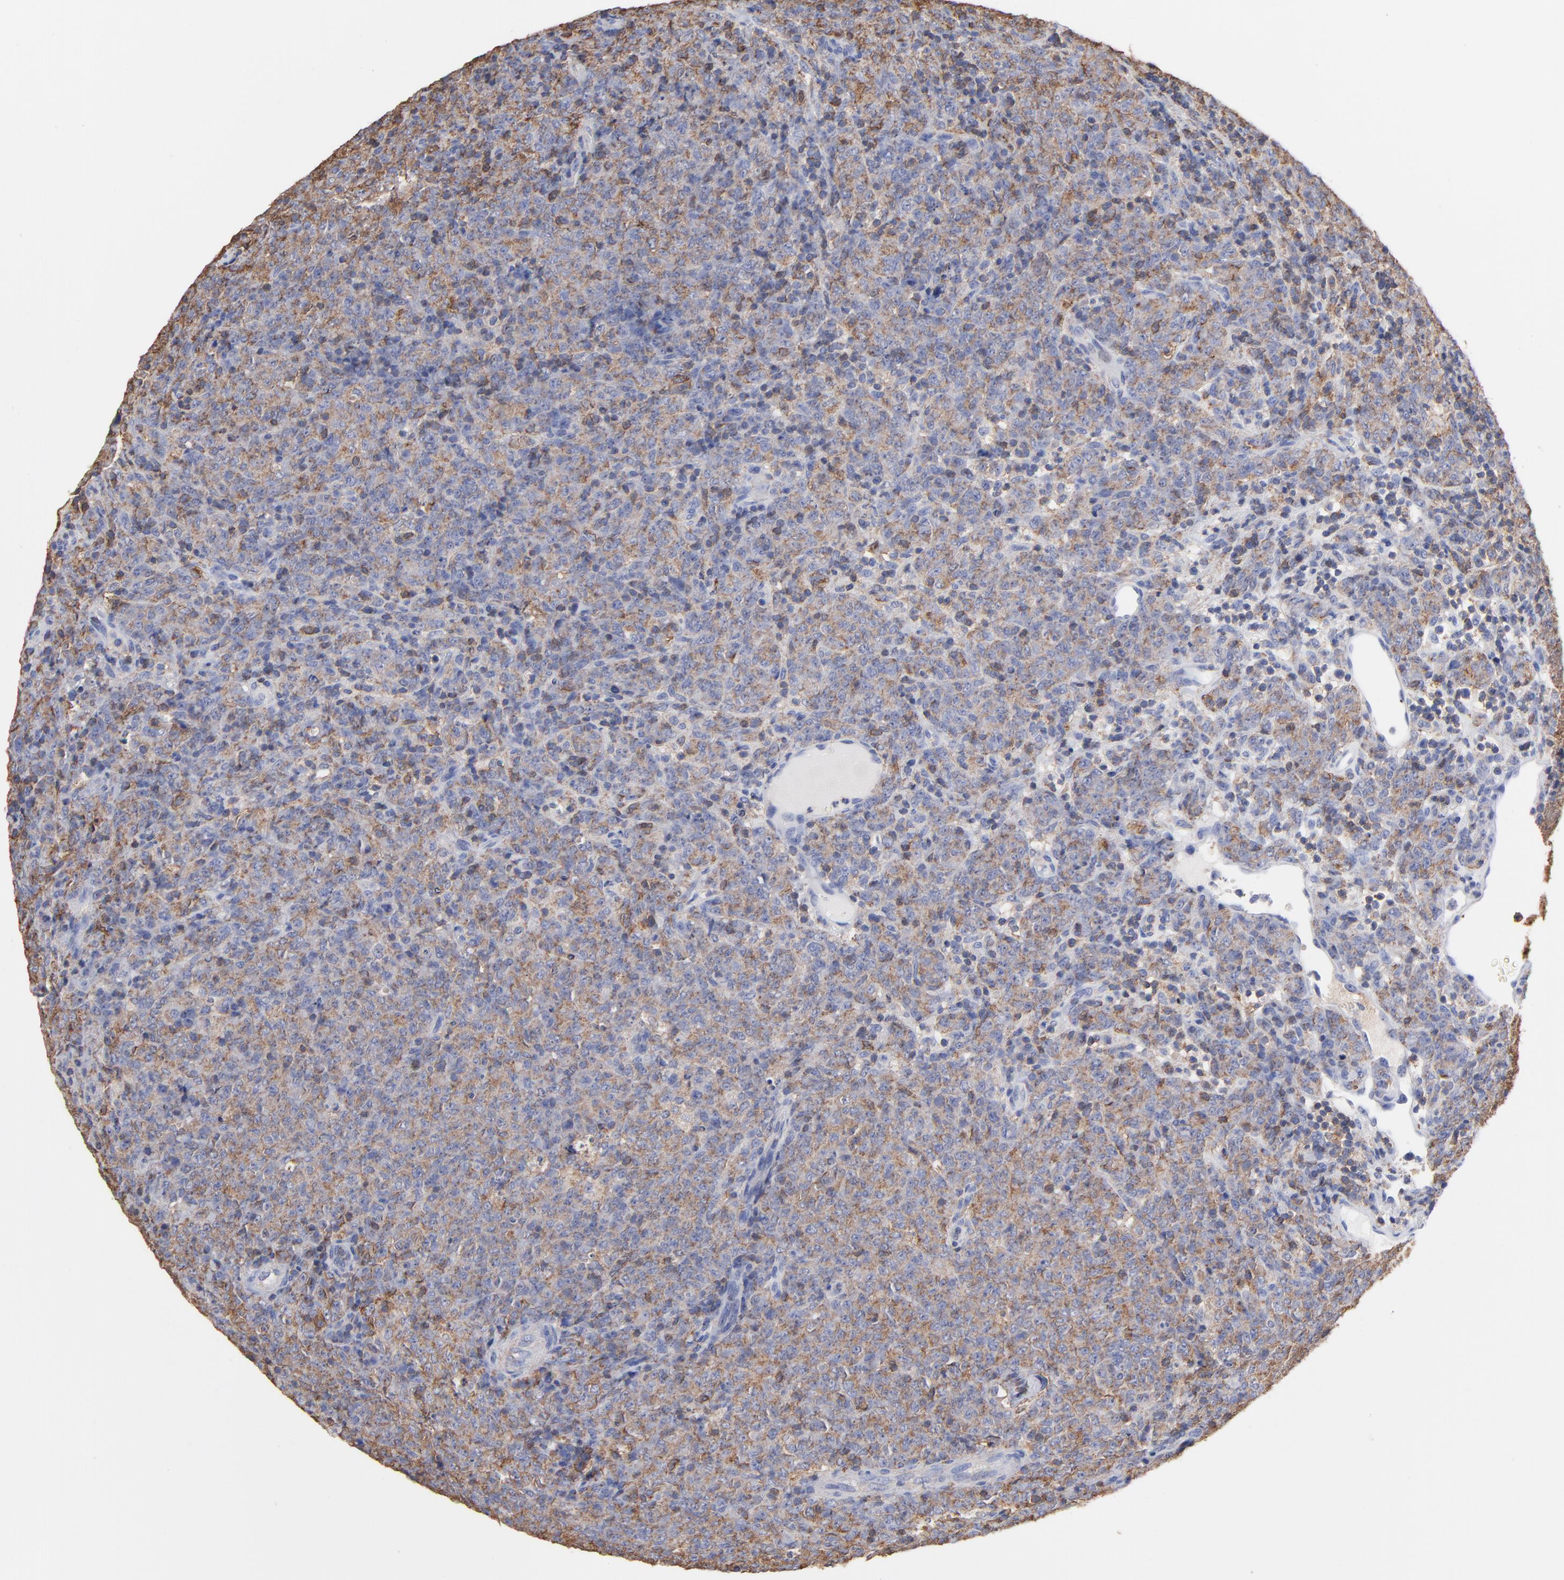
{"staining": {"intensity": "weak", "quantity": "25%-75%", "location": "cytoplasmic/membranous"}, "tissue": "lymphoma", "cell_type": "Tumor cells", "image_type": "cancer", "snomed": [{"axis": "morphology", "description": "Malignant lymphoma, non-Hodgkin's type, High grade"}, {"axis": "topography", "description": "Tonsil"}], "caption": "A brown stain highlights weak cytoplasmic/membranous expression of a protein in human high-grade malignant lymphoma, non-Hodgkin's type tumor cells.", "gene": "ASL", "patient": {"sex": "female", "age": 36}}